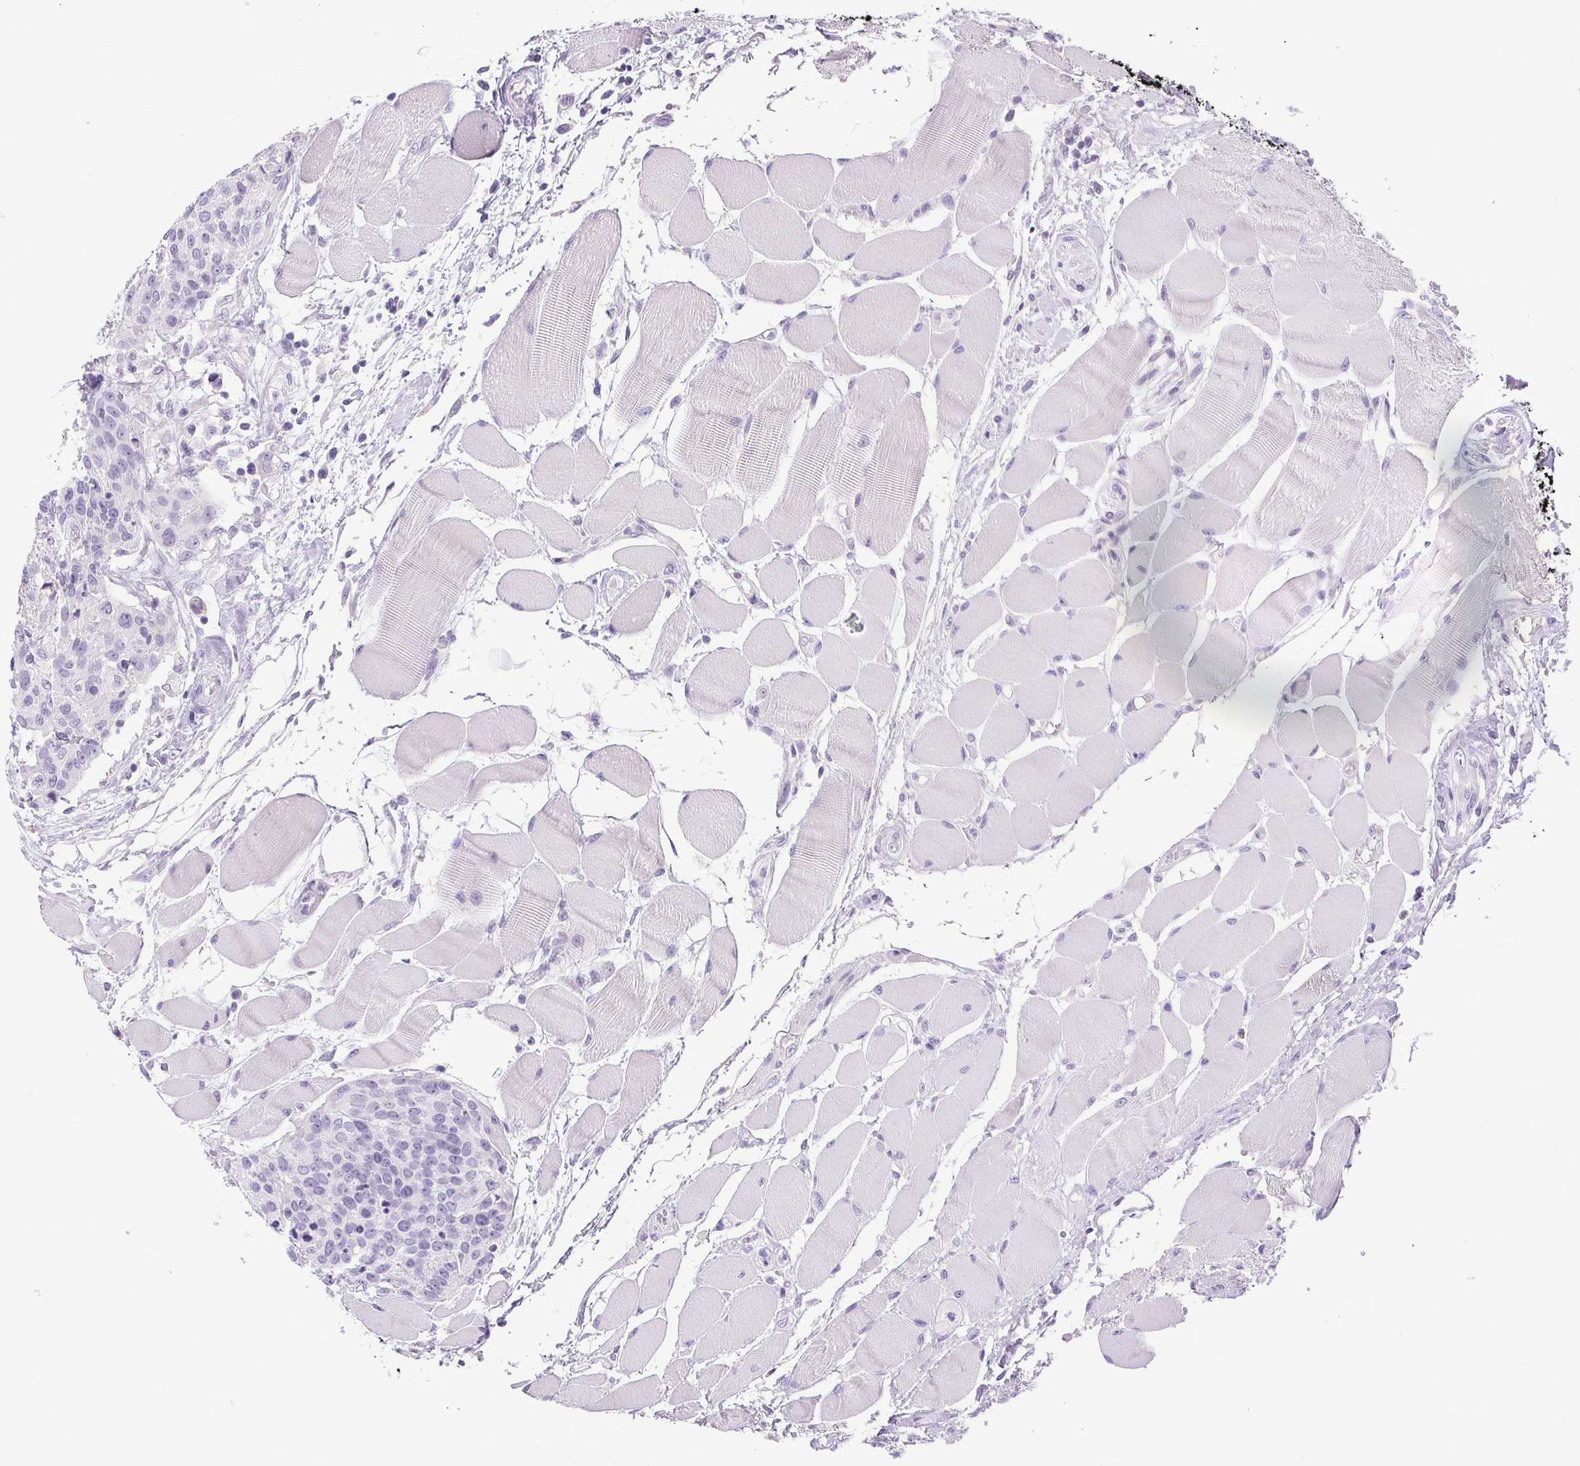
{"staining": {"intensity": "negative", "quantity": "none", "location": "none"}, "tissue": "head and neck cancer", "cell_type": "Tumor cells", "image_type": "cancer", "snomed": [{"axis": "morphology", "description": "Squamous cell carcinoma, NOS"}, {"axis": "topography", "description": "Oral tissue"}, {"axis": "topography", "description": "Head-Neck"}], "caption": "The photomicrograph exhibits no staining of tumor cells in squamous cell carcinoma (head and neck).", "gene": "PAPPA2", "patient": {"sex": "male", "age": 64}}